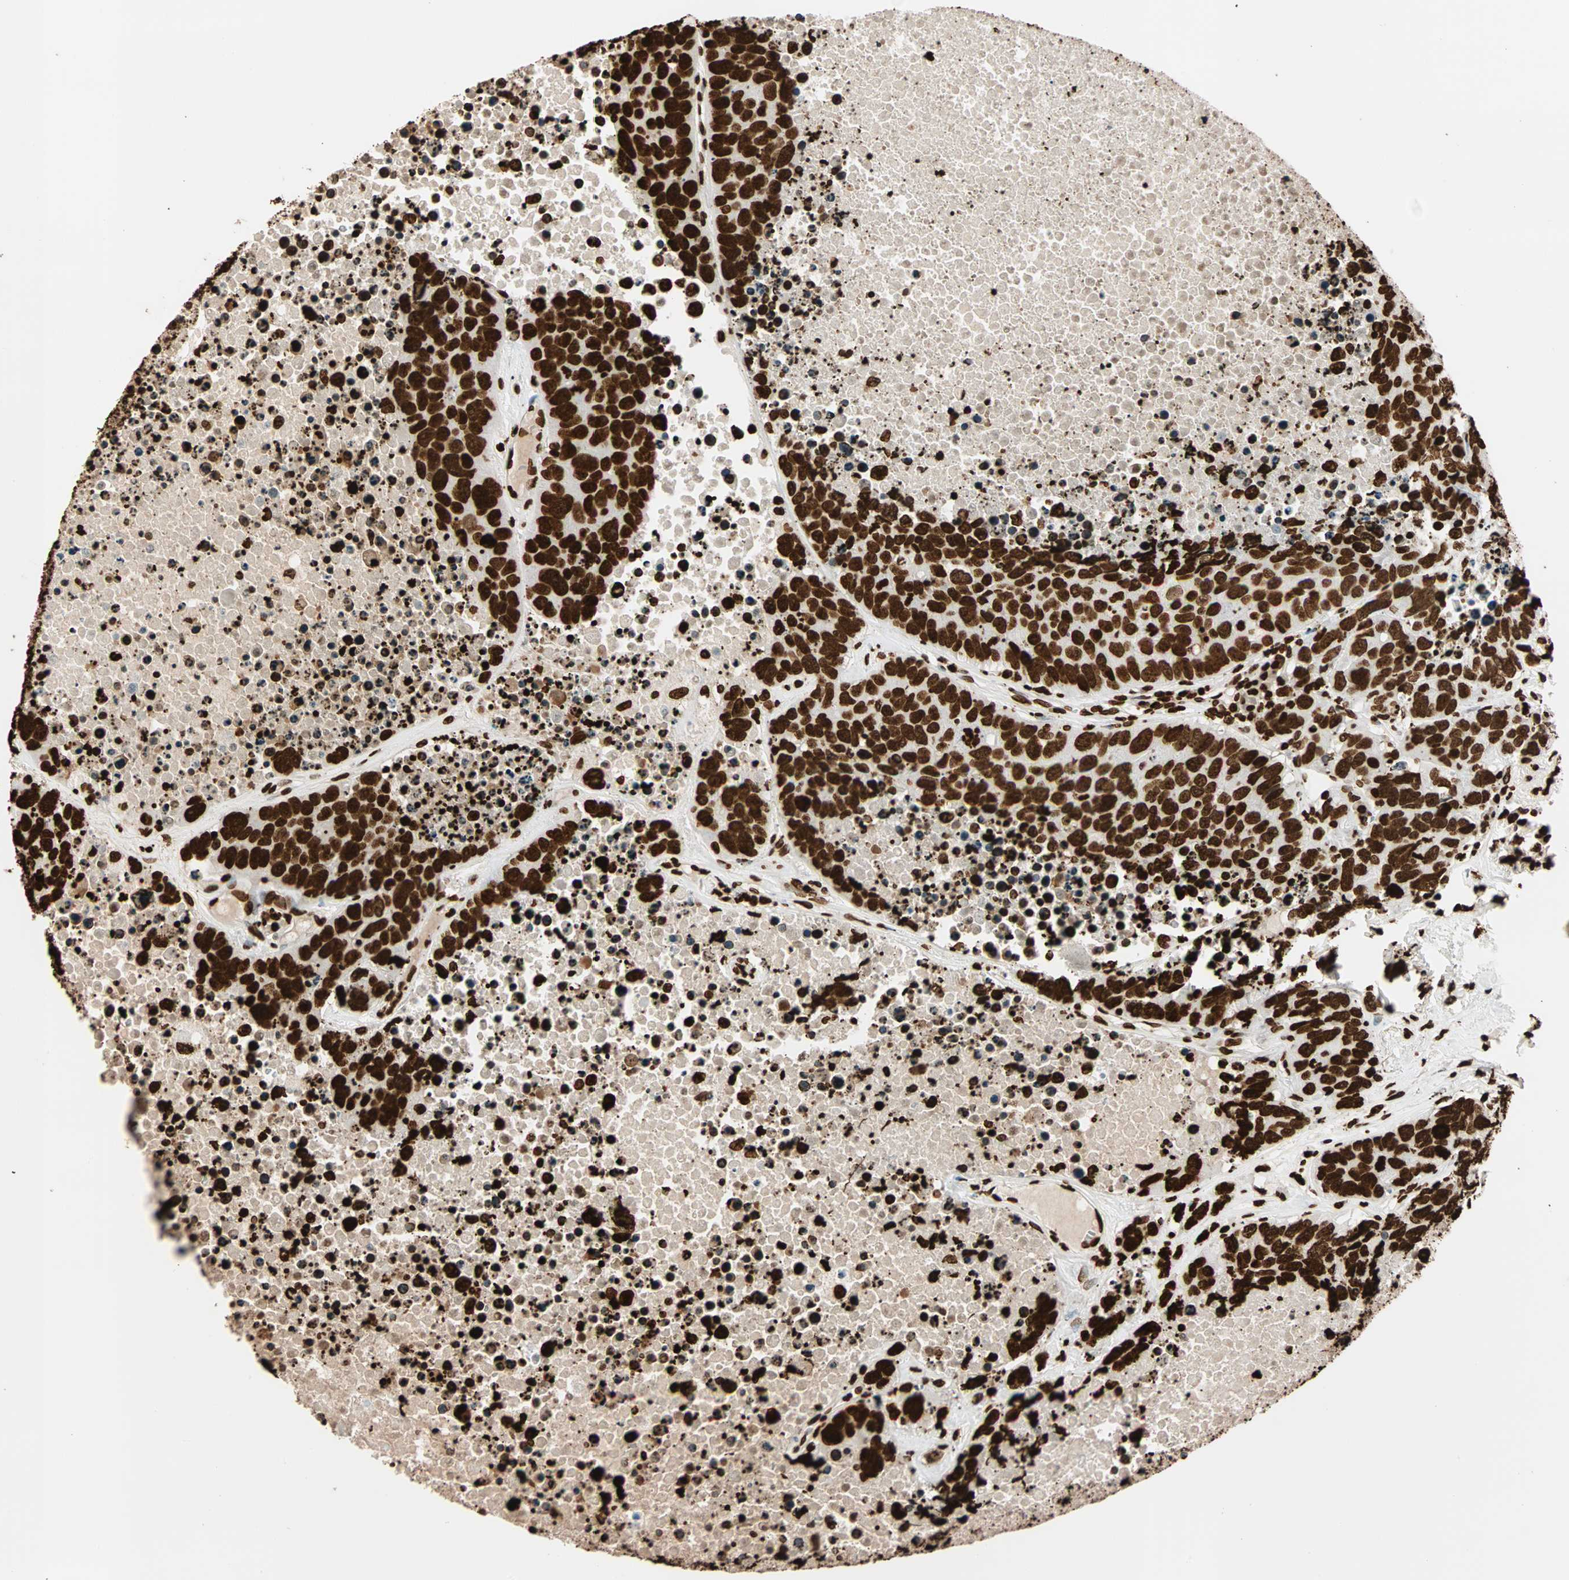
{"staining": {"intensity": "strong", "quantity": ">75%", "location": "nuclear"}, "tissue": "carcinoid", "cell_type": "Tumor cells", "image_type": "cancer", "snomed": [{"axis": "morphology", "description": "Carcinoid, malignant, NOS"}, {"axis": "topography", "description": "Lung"}], "caption": "Carcinoid (malignant) was stained to show a protein in brown. There is high levels of strong nuclear staining in about >75% of tumor cells.", "gene": "GLI2", "patient": {"sex": "male", "age": 60}}